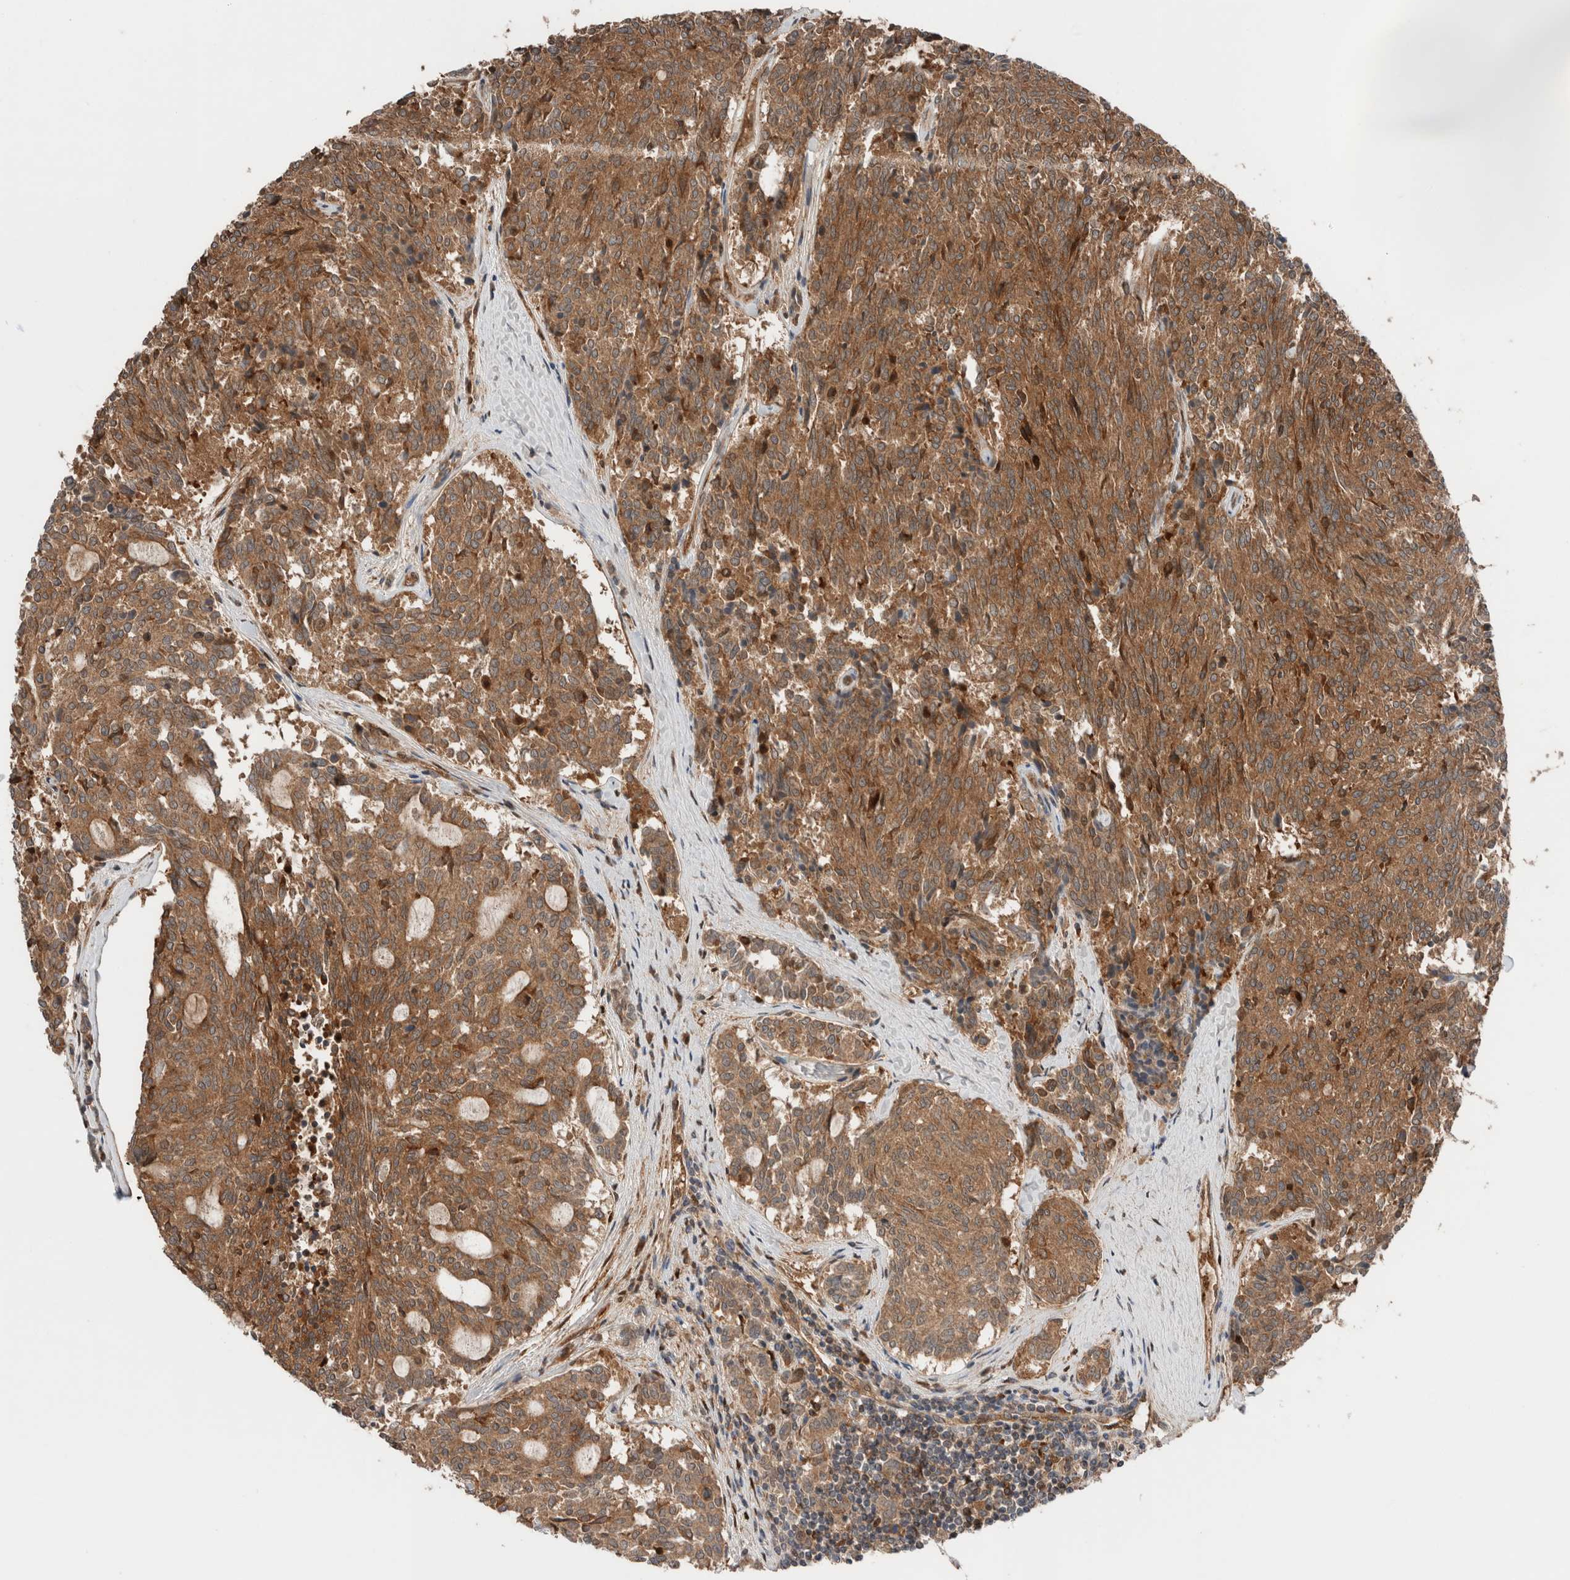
{"staining": {"intensity": "moderate", "quantity": ">75%", "location": "cytoplasmic/membranous"}, "tissue": "carcinoid", "cell_type": "Tumor cells", "image_type": "cancer", "snomed": [{"axis": "morphology", "description": "Carcinoid, malignant, NOS"}, {"axis": "topography", "description": "Pancreas"}], "caption": "Human carcinoid stained with a brown dye reveals moderate cytoplasmic/membranous positive positivity in approximately >75% of tumor cells.", "gene": "XPNPEP1", "patient": {"sex": "female", "age": 54}}